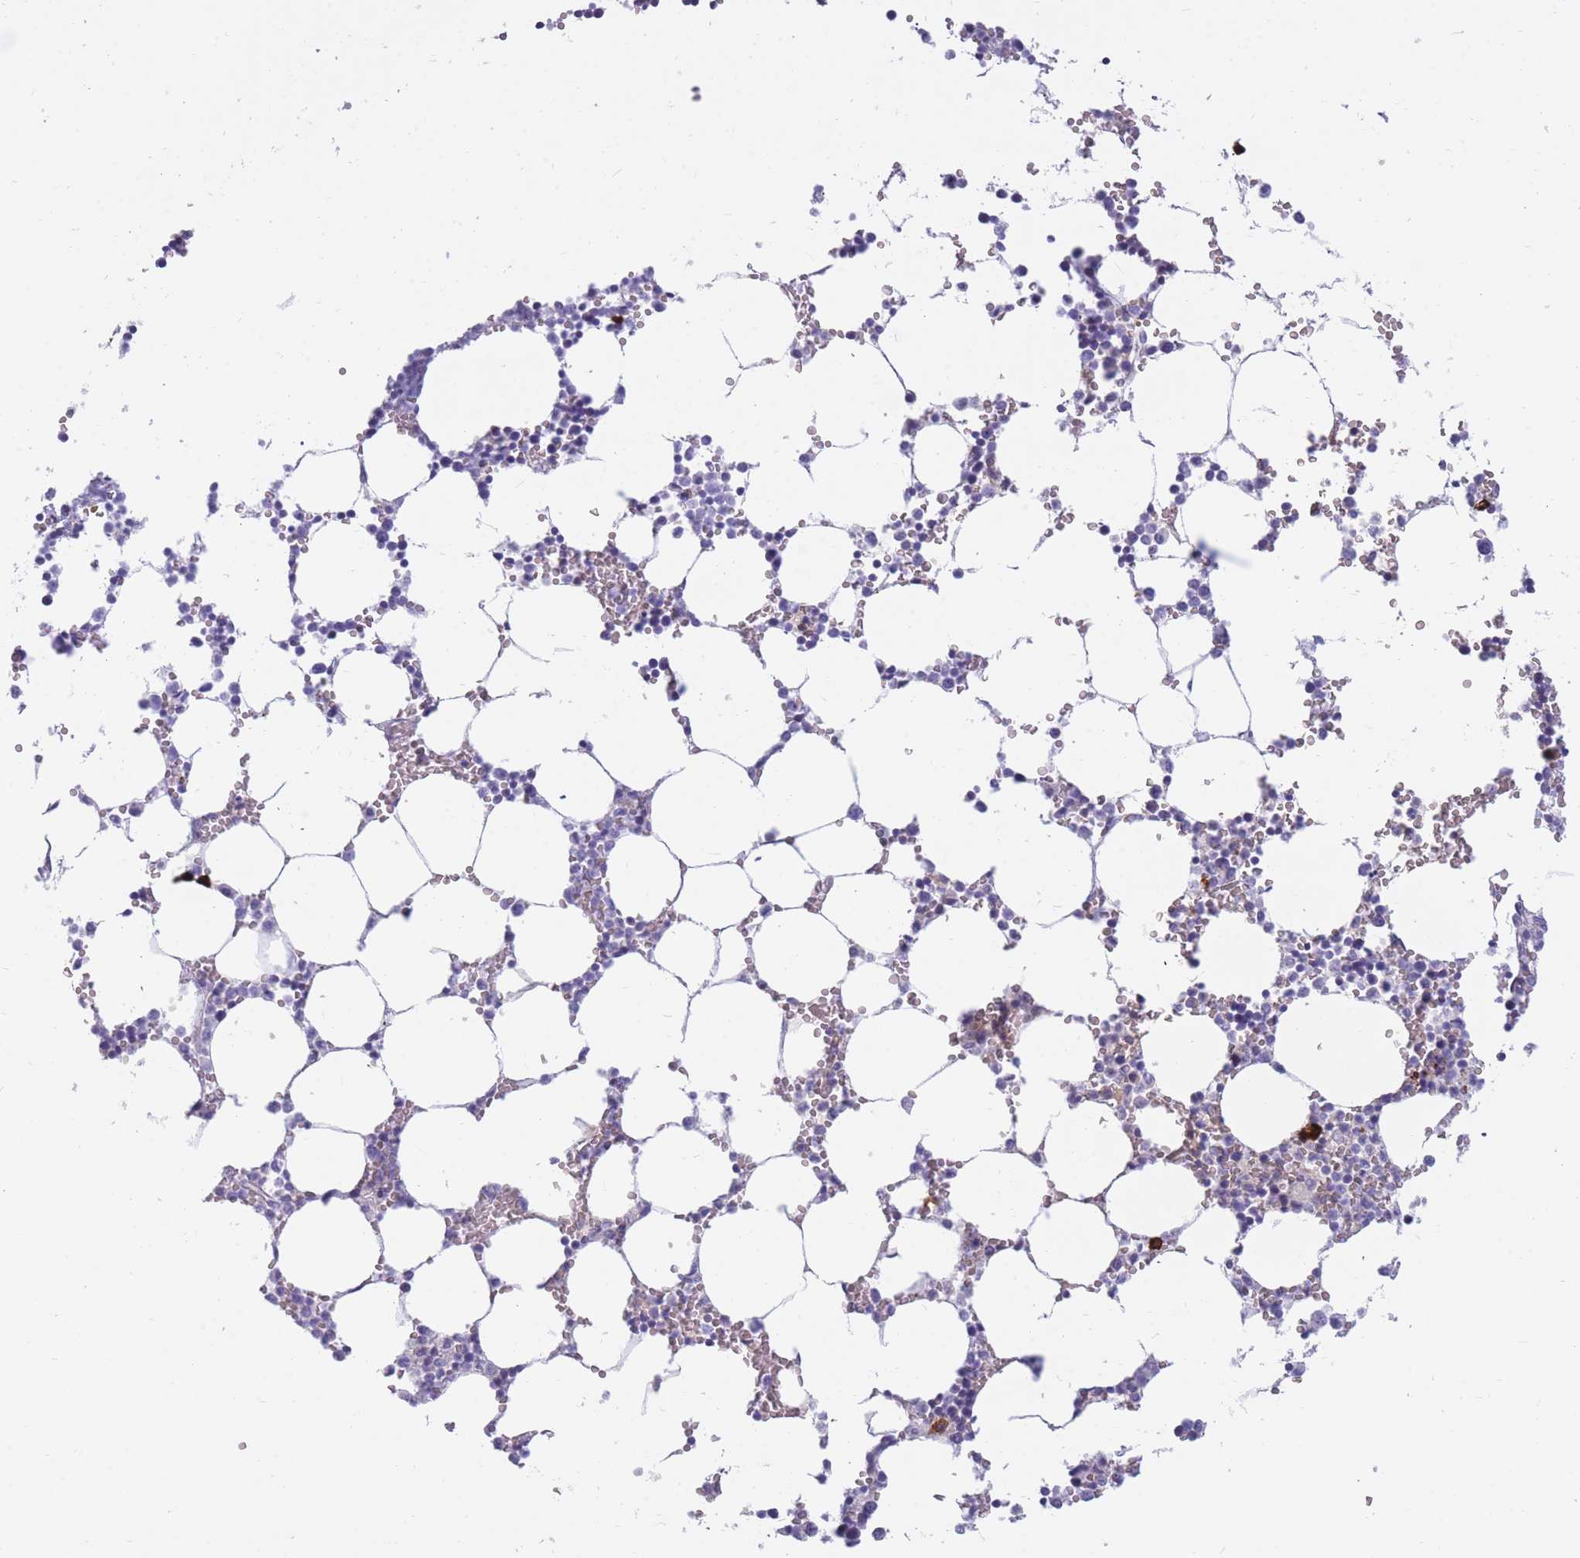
{"staining": {"intensity": "strong", "quantity": "<25%", "location": "cytoplasmic/membranous"}, "tissue": "bone marrow", "cell_type": "Hematopoietic cells", "image_type": "normal", "snomed": [{"axis": "morphology", "description": "Normal tissue, NOS"}, {"axis": "topography", "description": "Bone marrow"}], "caption": "Bone marrow was stained to show a protein in brown. There is medium levels of strong cytoplasmic/membranous expression in approximately <25% of hematopoietic cells. Immunohistochemistry stains the protein of interest in brown and the nuclei are stained blue.", "gene": "TNFSF11", "patient": {"sex": "female", "age": 64}}